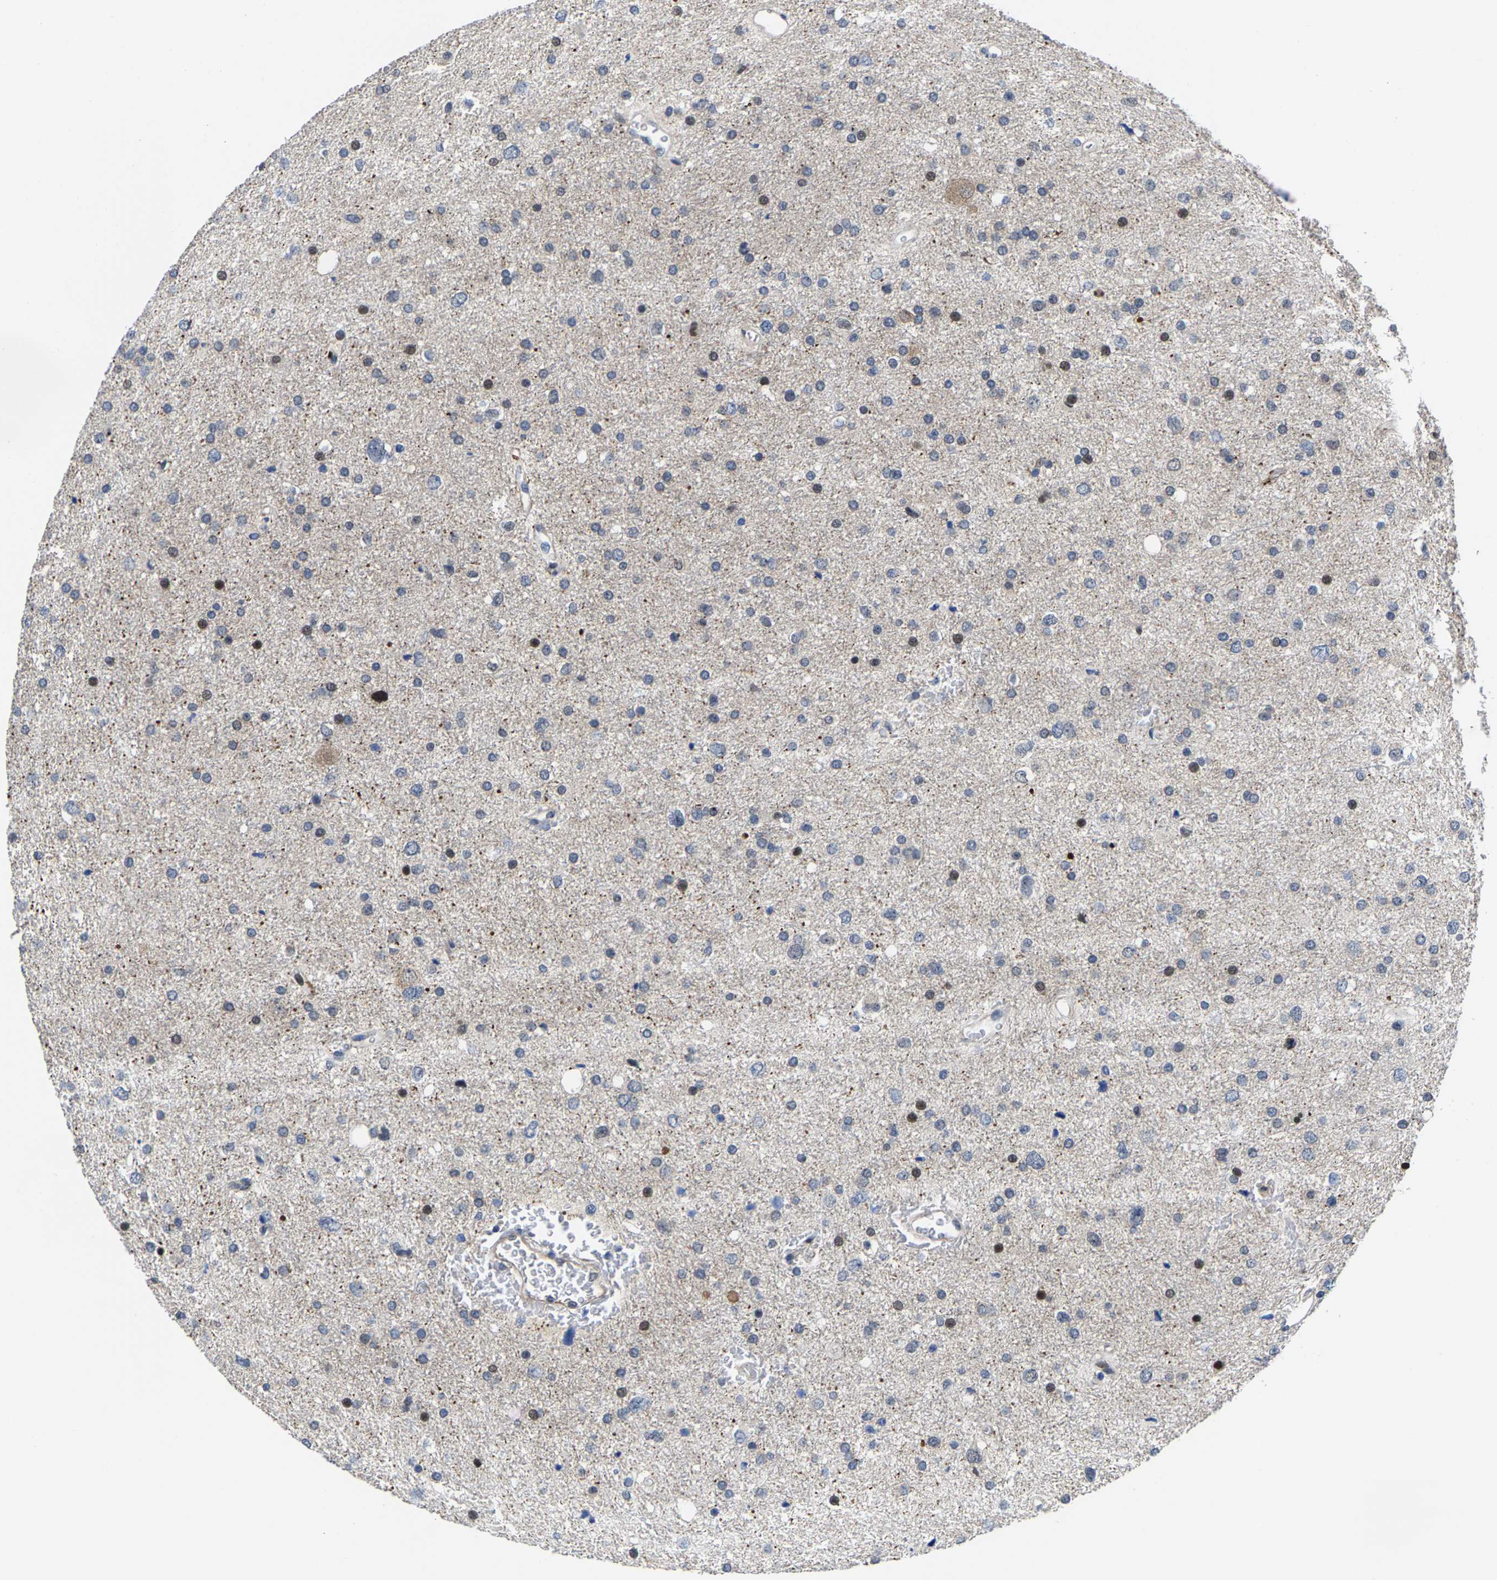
{"staining": {"intensity": "moderate", "quantity": "<25%", "location": "nuclear"}, "tissue": "glioma", "cell_type": "Tumor cells", "image_type": "cancer", "snomed": [{"axis": "morphology", "description": "Glioma, malignant, Low grade"}, {"axis": "topography", "description": "Brain"}], "caption": "Low-grade glioma (malignant) stained with a protein marker exhibits moderate staining in tumor cells.", "gene": "GTPBP10", "patient": {"sex": "female", "age": 37}}